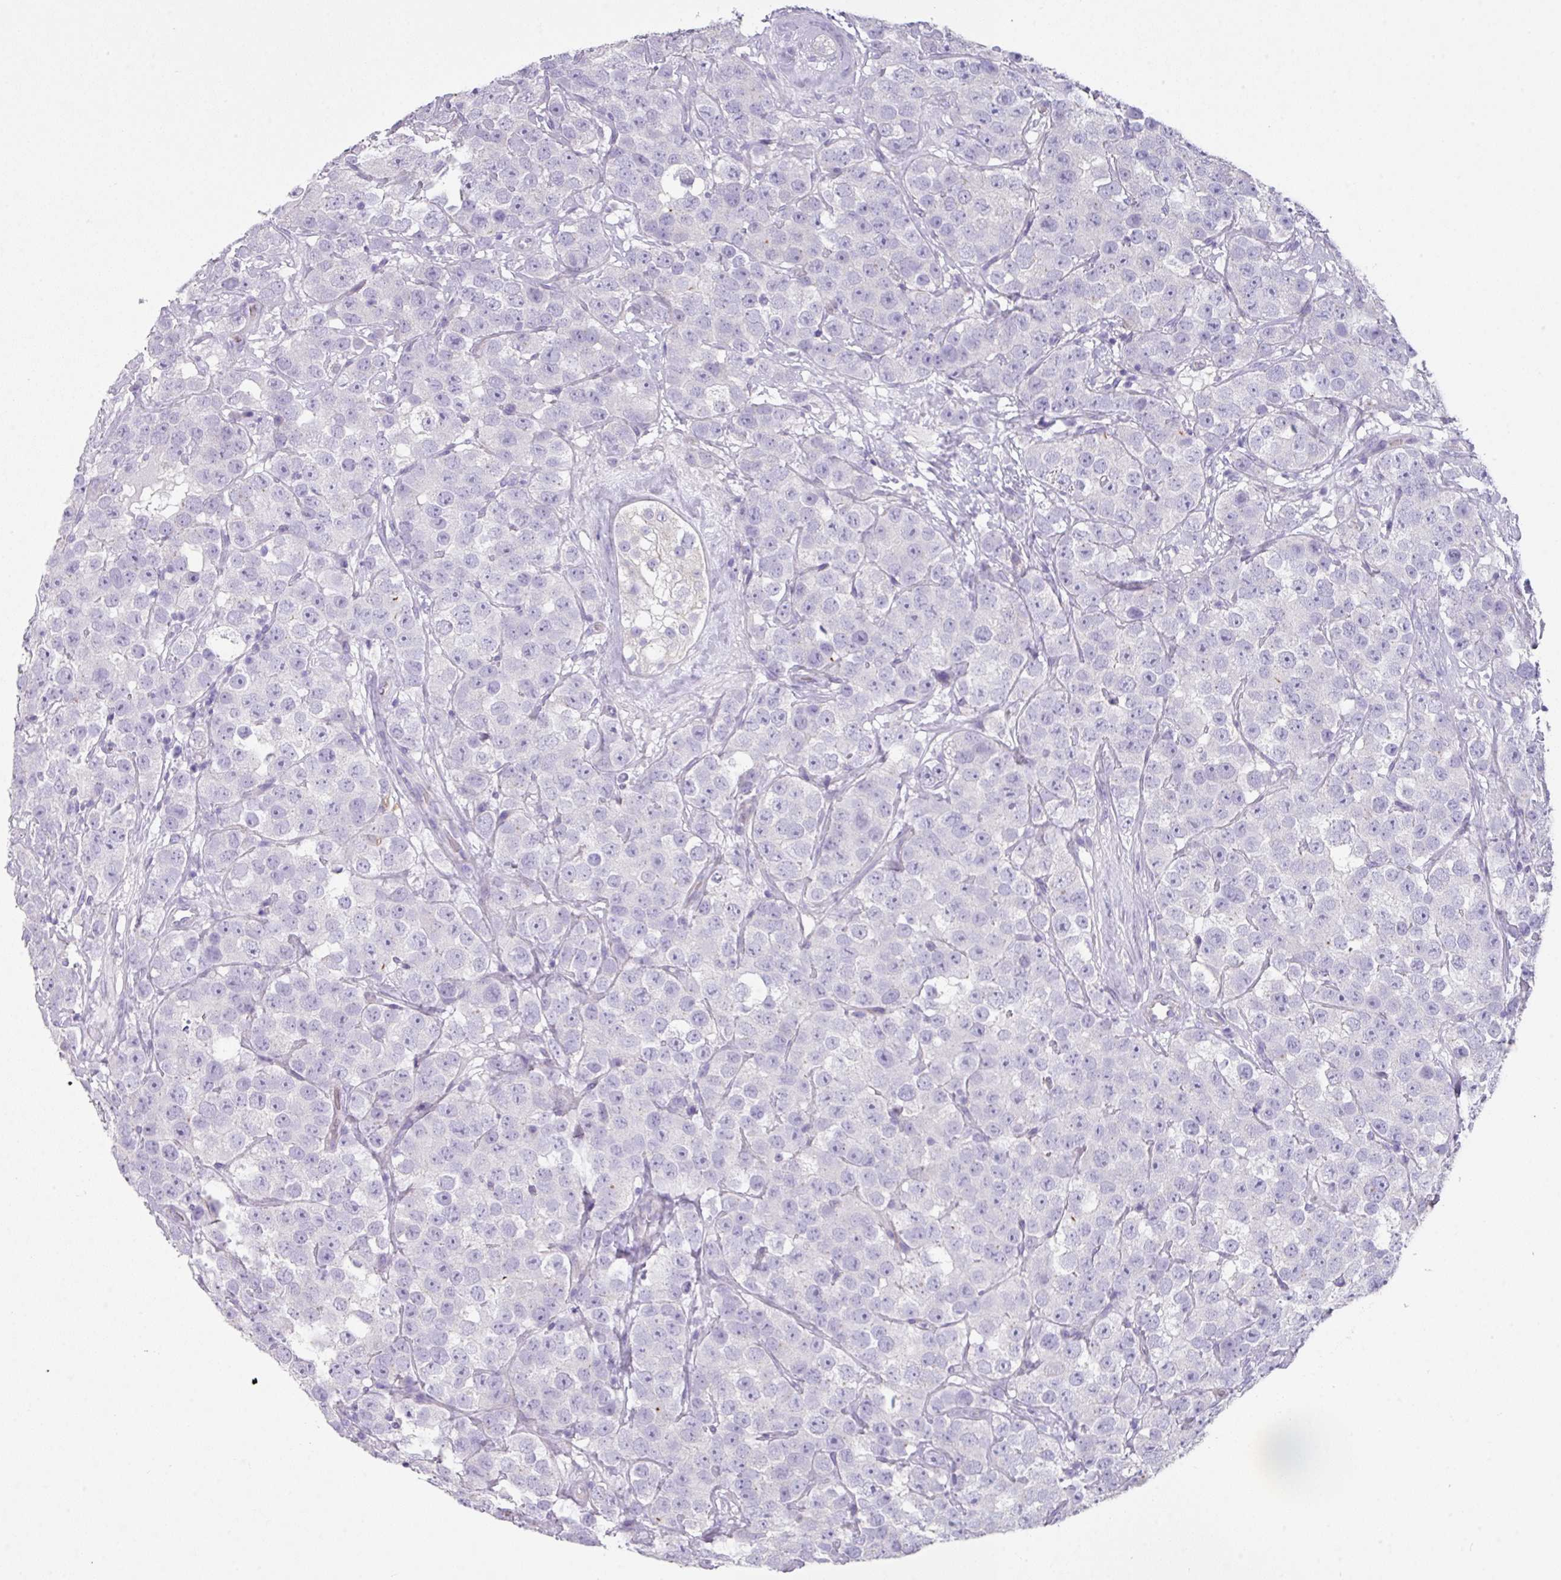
{"staining": {"intensity": "negative", "quantity": "none", "location": "none"}, "tissue": "testis cancer", "cell_type": "Tumor cells", "image_type": "cancer", "snomed": [{"axis": "morphology", "description": "Seminoma, NOS"}, {"axis": "topography", "description": "Testis"}], "caption": "High magnification brightfield microscopy of testis seminoma stained with DAB (3,3'-diaminobenzidine) (brown) and counterstained with hematoxylin (blue): tumor cells show no significant positivity.", "gene": "GLI4", "patient": {"sex": "male", "age": 28}}